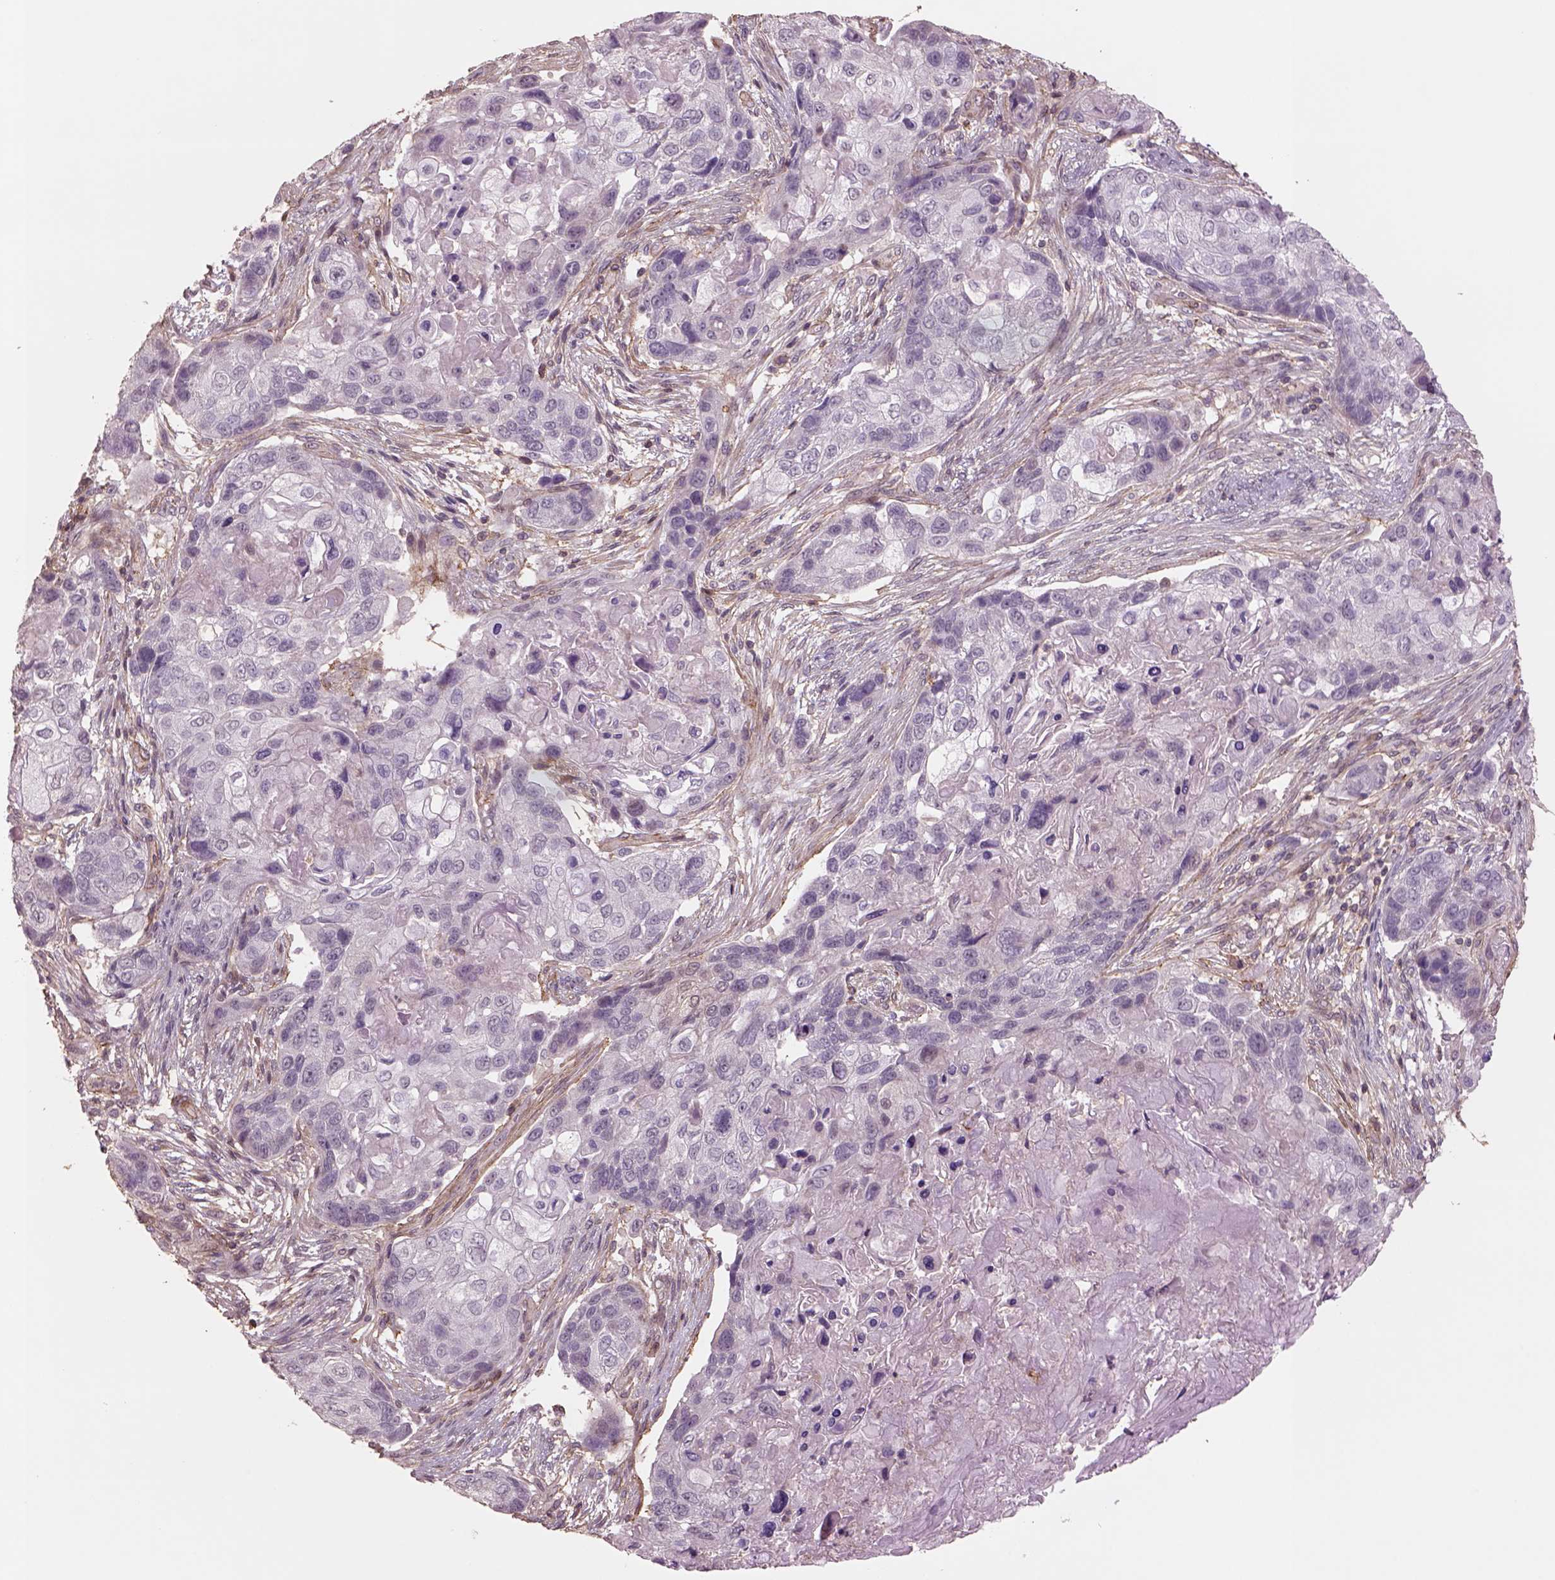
{"staining": {"intensity": "negative", "quantity": "none", "location": "none"}, "tissue": "lung cancer", "cell_type": "Tumor cells", "image_type": "cancer", "snomed": [{"axis": "morphology", "description": "Squamous cell carcinoma, NOS"}, {"axis": "topography", "description": "Lung"}], "caption": "Lung squamous cell carcinoma was stained to show a protein in brown. There is no significant expression in tumor cells. Nuclei are stained in blue.", "gene": "LIN7A", "patient": {"sex": "male", "age": 69}}